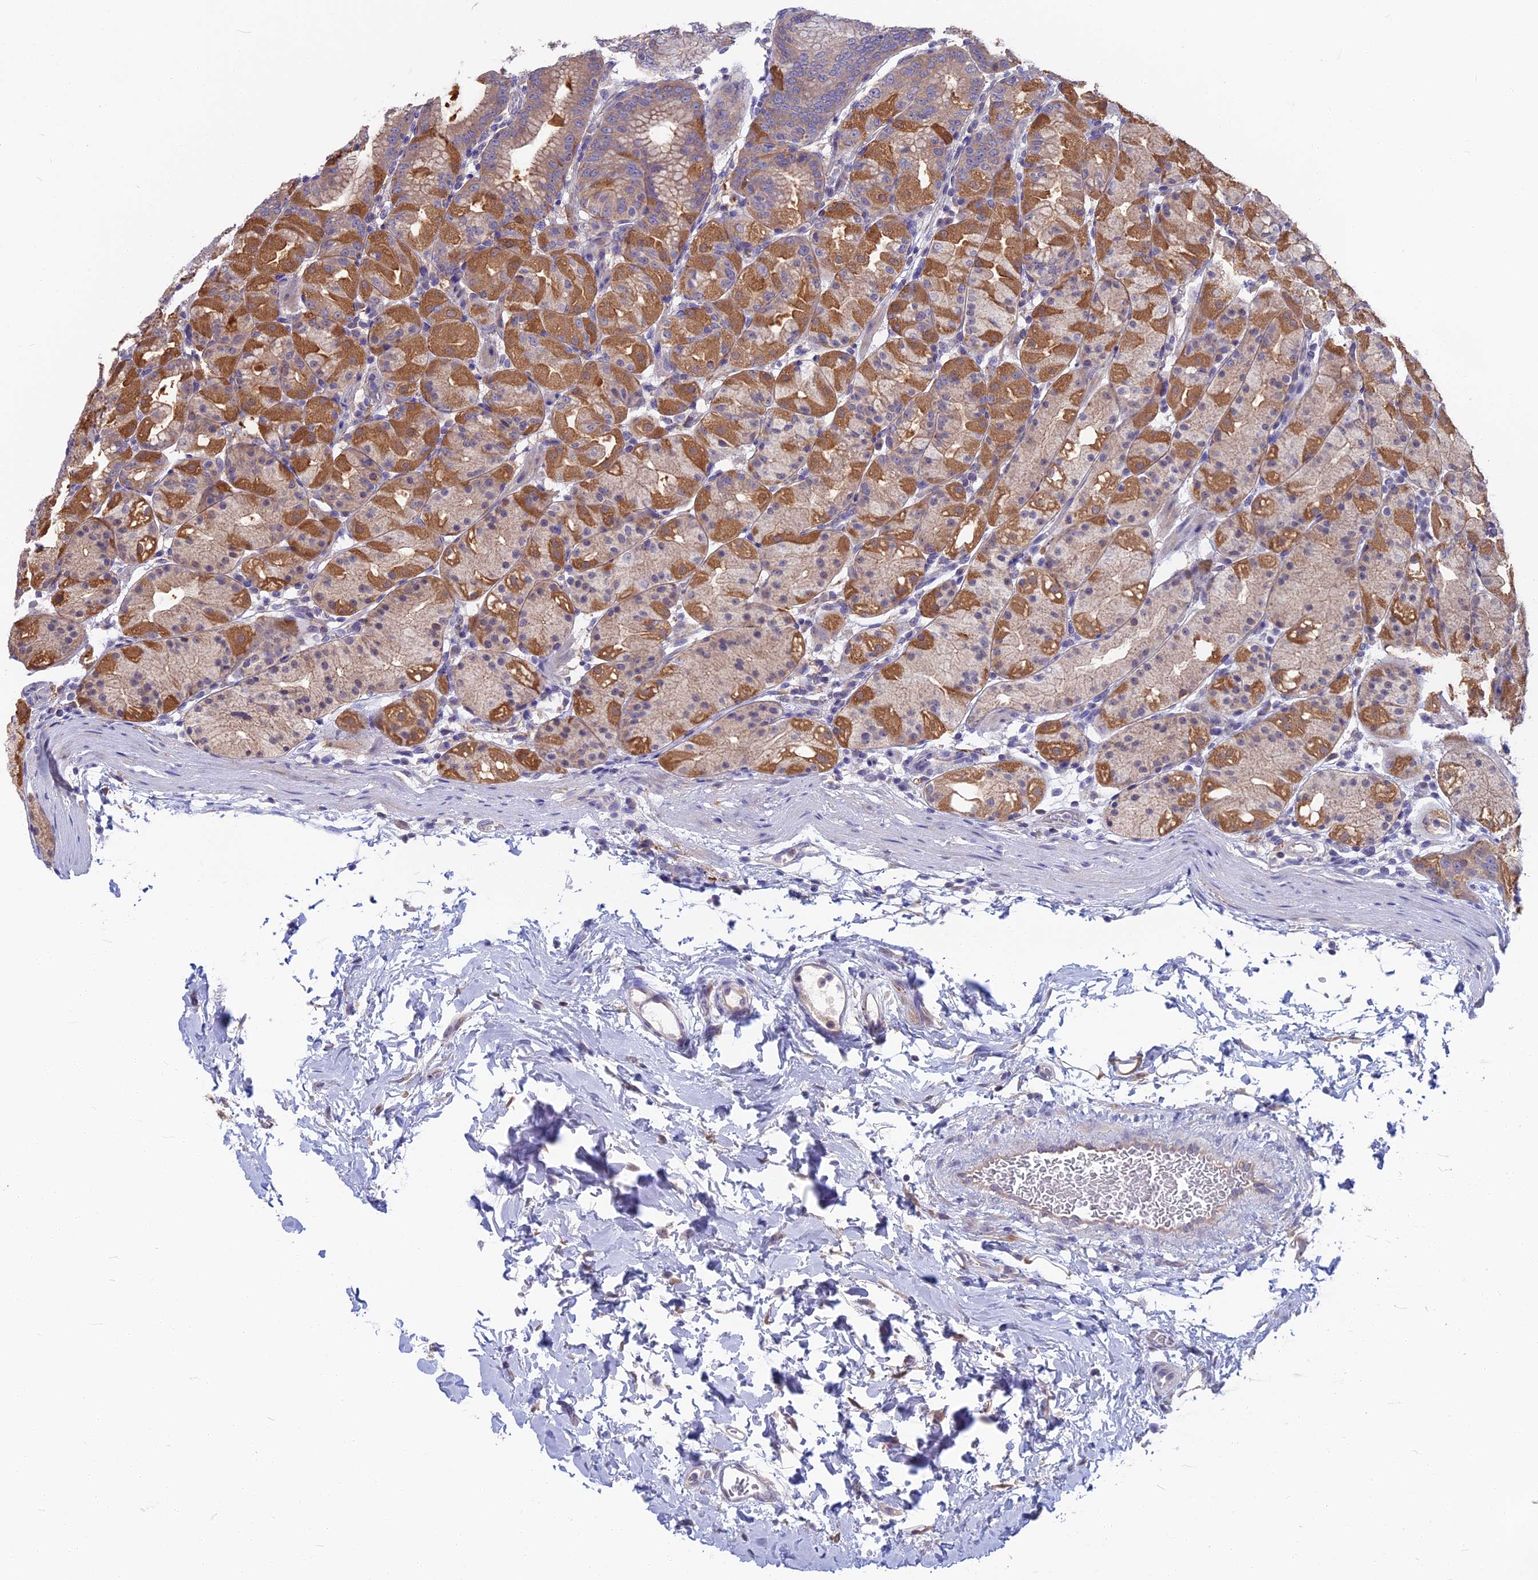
{"staining": {"intensity": "moderate", "quantity": "25%-75%", "location": "cytoplasmic/membranous"}, "tissue": "stomach", "cell_type": "Glandular cells", "image_type": "normal", "snomed": [{"axis": "morphology", "description": "Normal tissue, NOS"}, {"axis": "topography", "description": "Stomach, upper"}], "caption": "IHC histopathology image of normal human stomach stained for a protein (brown), which exhibits medium levels of moderate cytoplasmic/membranous positivity in about 25%-75% of glandular cells.", "gene": "SNAP91", "patient": {"sex": "male", "age": 48}}